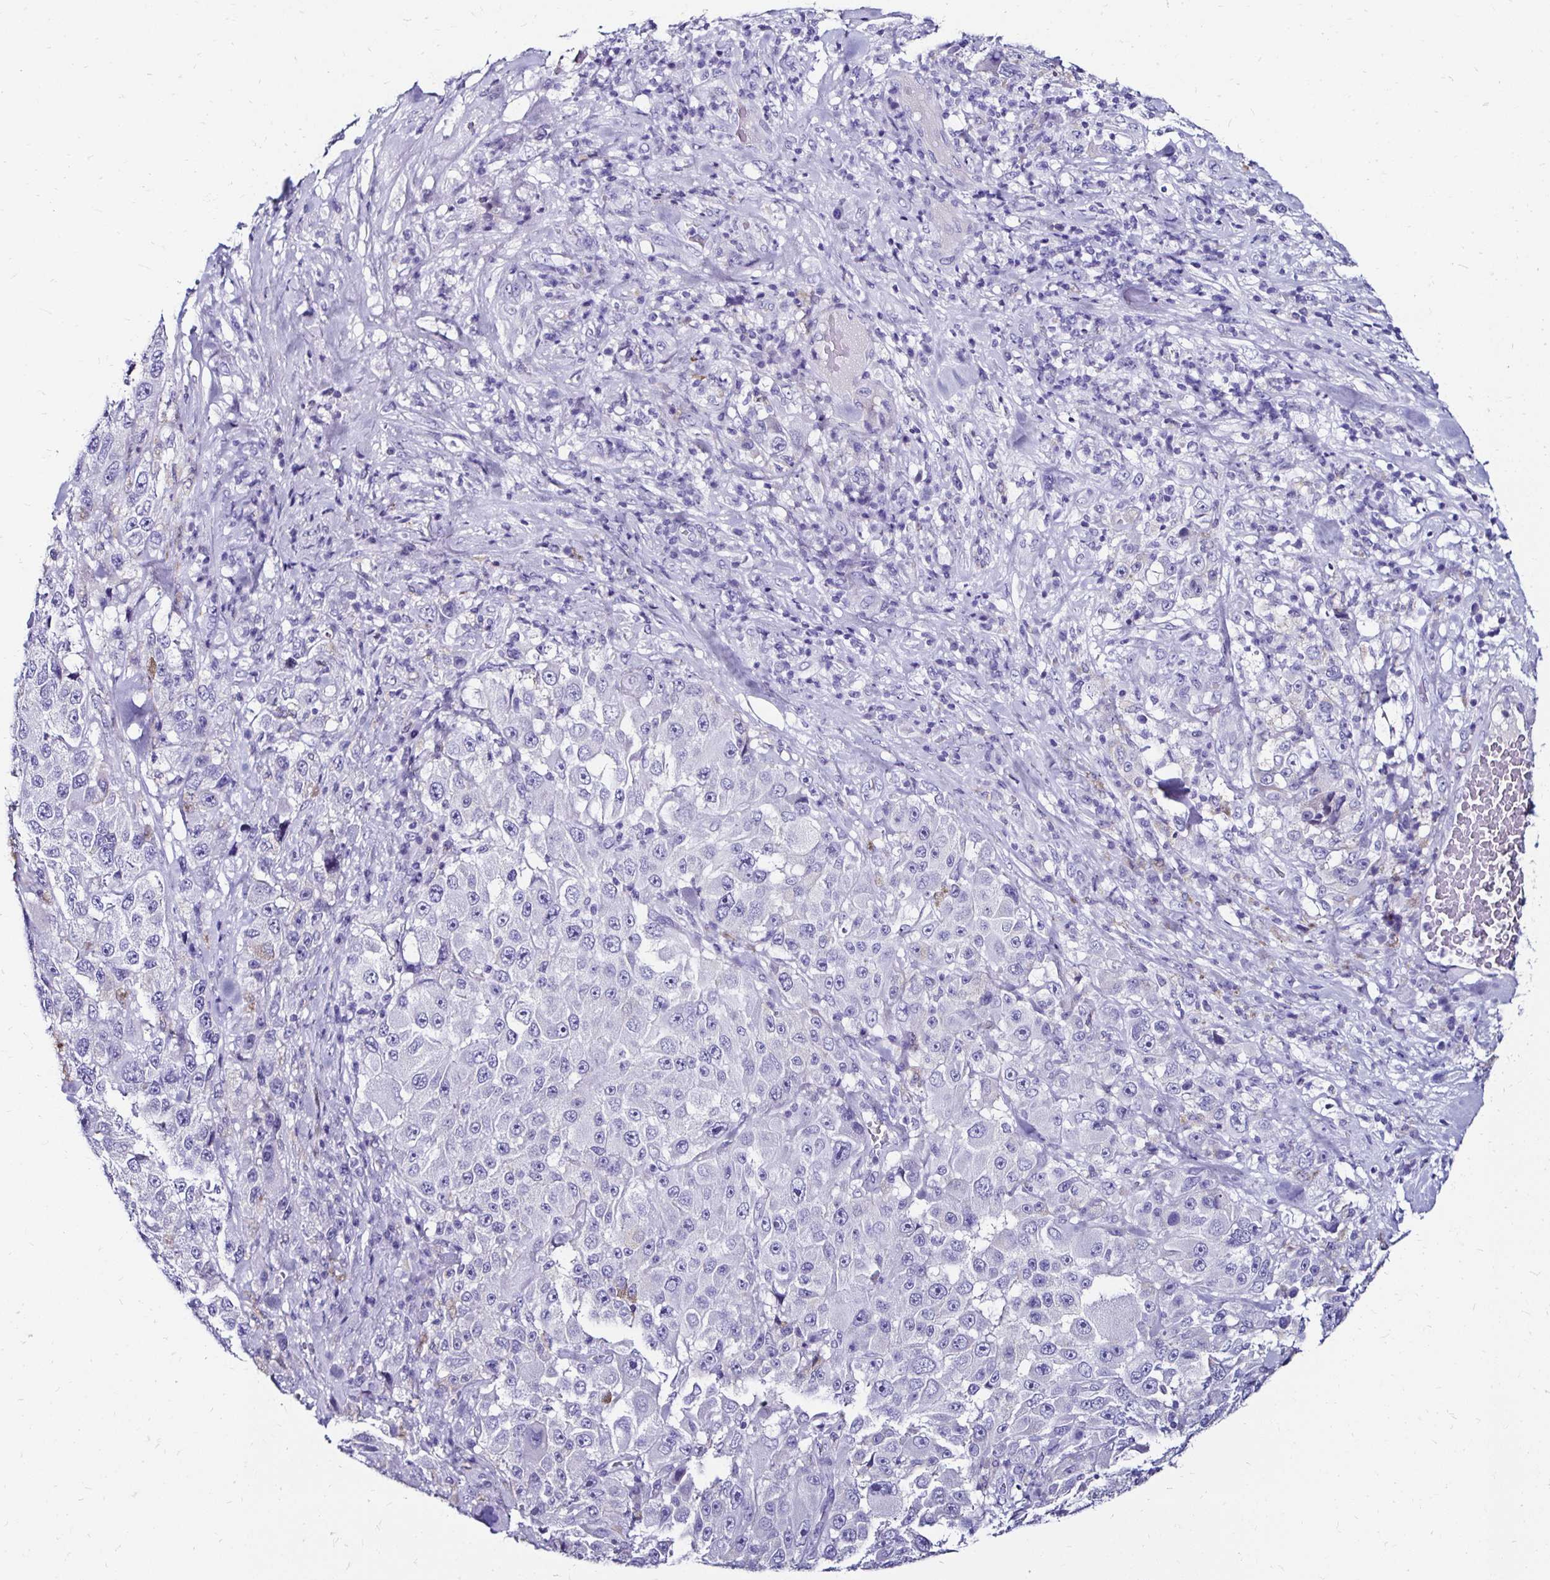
{"staining": {"intensity": "negative", "quantity": "none", "location": "none"}, "tissue": "melanoma", "cell_type": "Tumor cells", "image_type": "cancer", "snomed": [{"axis": "morphology", "description": "Malignant melanoma, Metastatic site"}, {"axis": "topography", "description": "Lymph node"}], "caption": "DAB (3,3'-diaminobenzidine) immunohistochemical staining of human malignant melanoma (metastatic site) exhibits no significant staining in tumor cells. The staining is performed using DAB brown chromogen with nuclei counter-stained in using hematoxylin.", "gene": "KCNT1", "patient": {"sex": "male", "age": 62}}